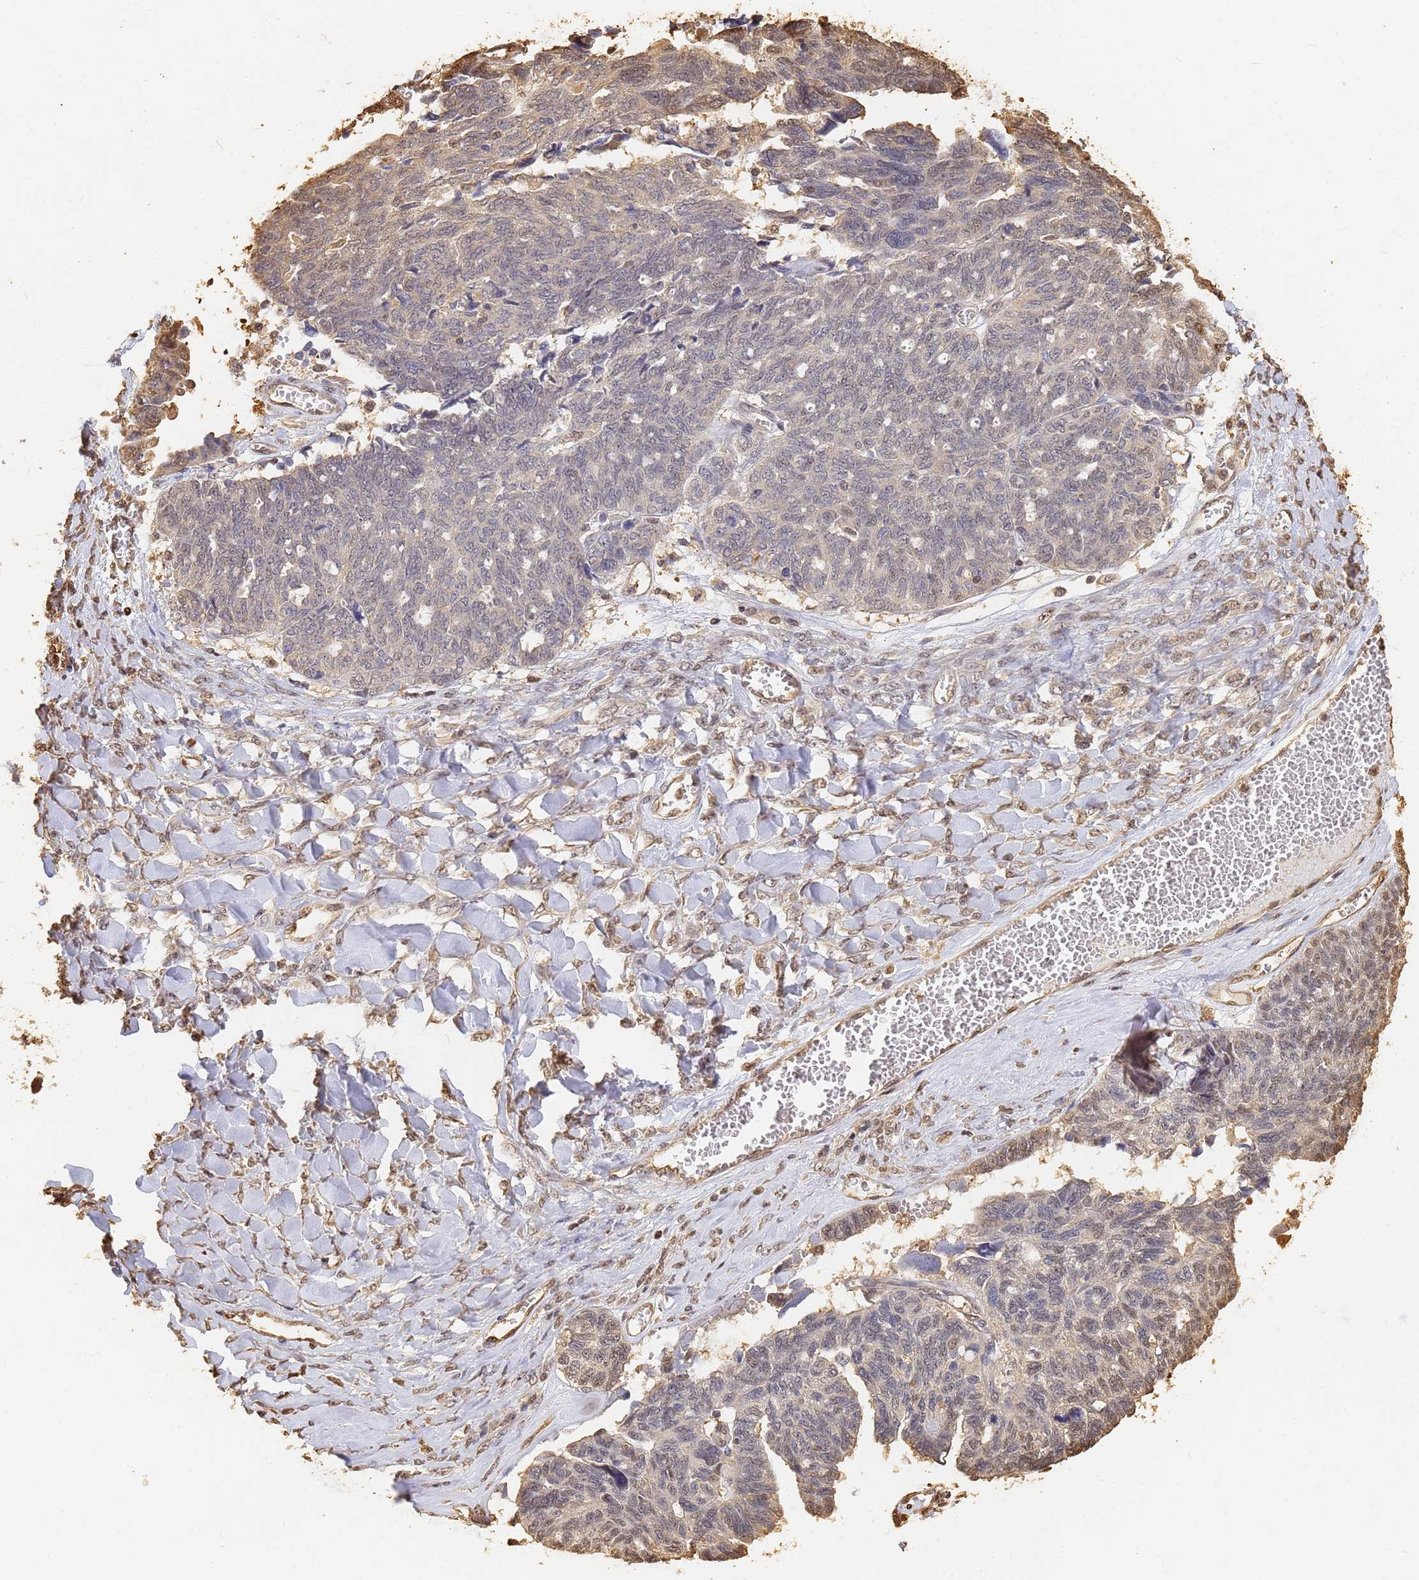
{"staining": {"intensity": "weak", "quantity": "<25%", "location": "nuclear"}, "tissue": "ovarian cancer", "cell_type": "Tumor cells", "image_type": "cancer", "snomed": [{"axis": "morphology", "description": "Cystadenocarcinoma, serous, NOS"}, {"axis": "topography", "description": "Ovary"}], "caption": "DAB immunohistochemical staining of ovarian serous cystadenocarcinoma demonstrates no significant positivity in tumor cells.", "gene": "JAK2", "patient": {"sex": "female", "age": 79}}